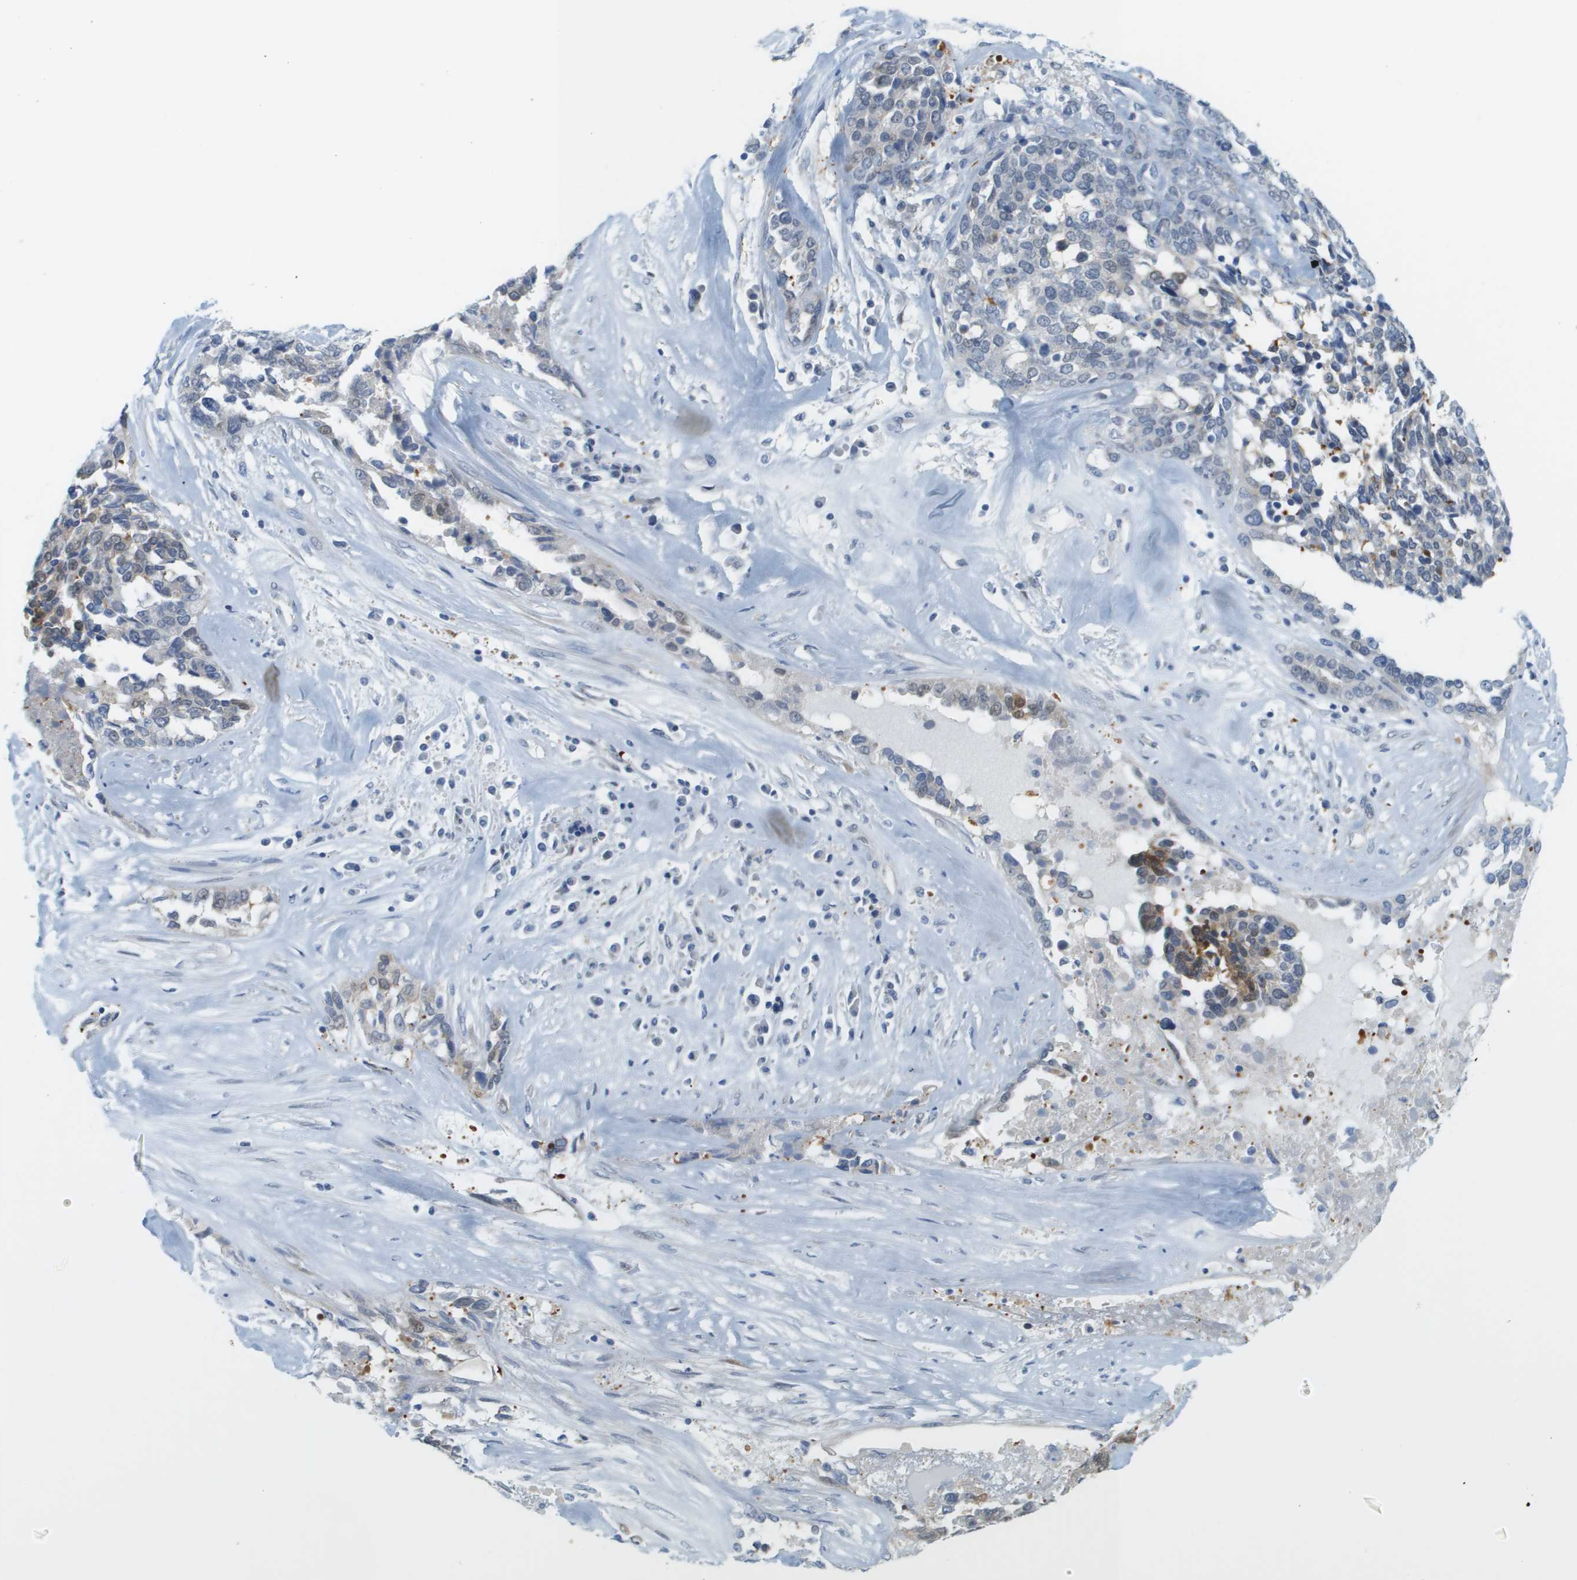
{"staining": {"intensity": "weak", "quantity": "25%-75%", "location": "cytoplasmic/membranous"}, "tissue": "ovarian cancer", "cell_type": "Tumor cells", "image_type": "cancer", "snomed": [{"axis": "morphology", "description": "Cystadenocarcinoma, serous, NOS"}, {"axis": "topography", "description": "Ovary"}], "caption": "There is low levels of weak cytoplasmic/membranous staining in tumor cells of ovarian cancer, as demonstrated by immunohistochemical staining (brown color).", "gene": "CUL9", "patient": {"sex": "female", "age": 44}}